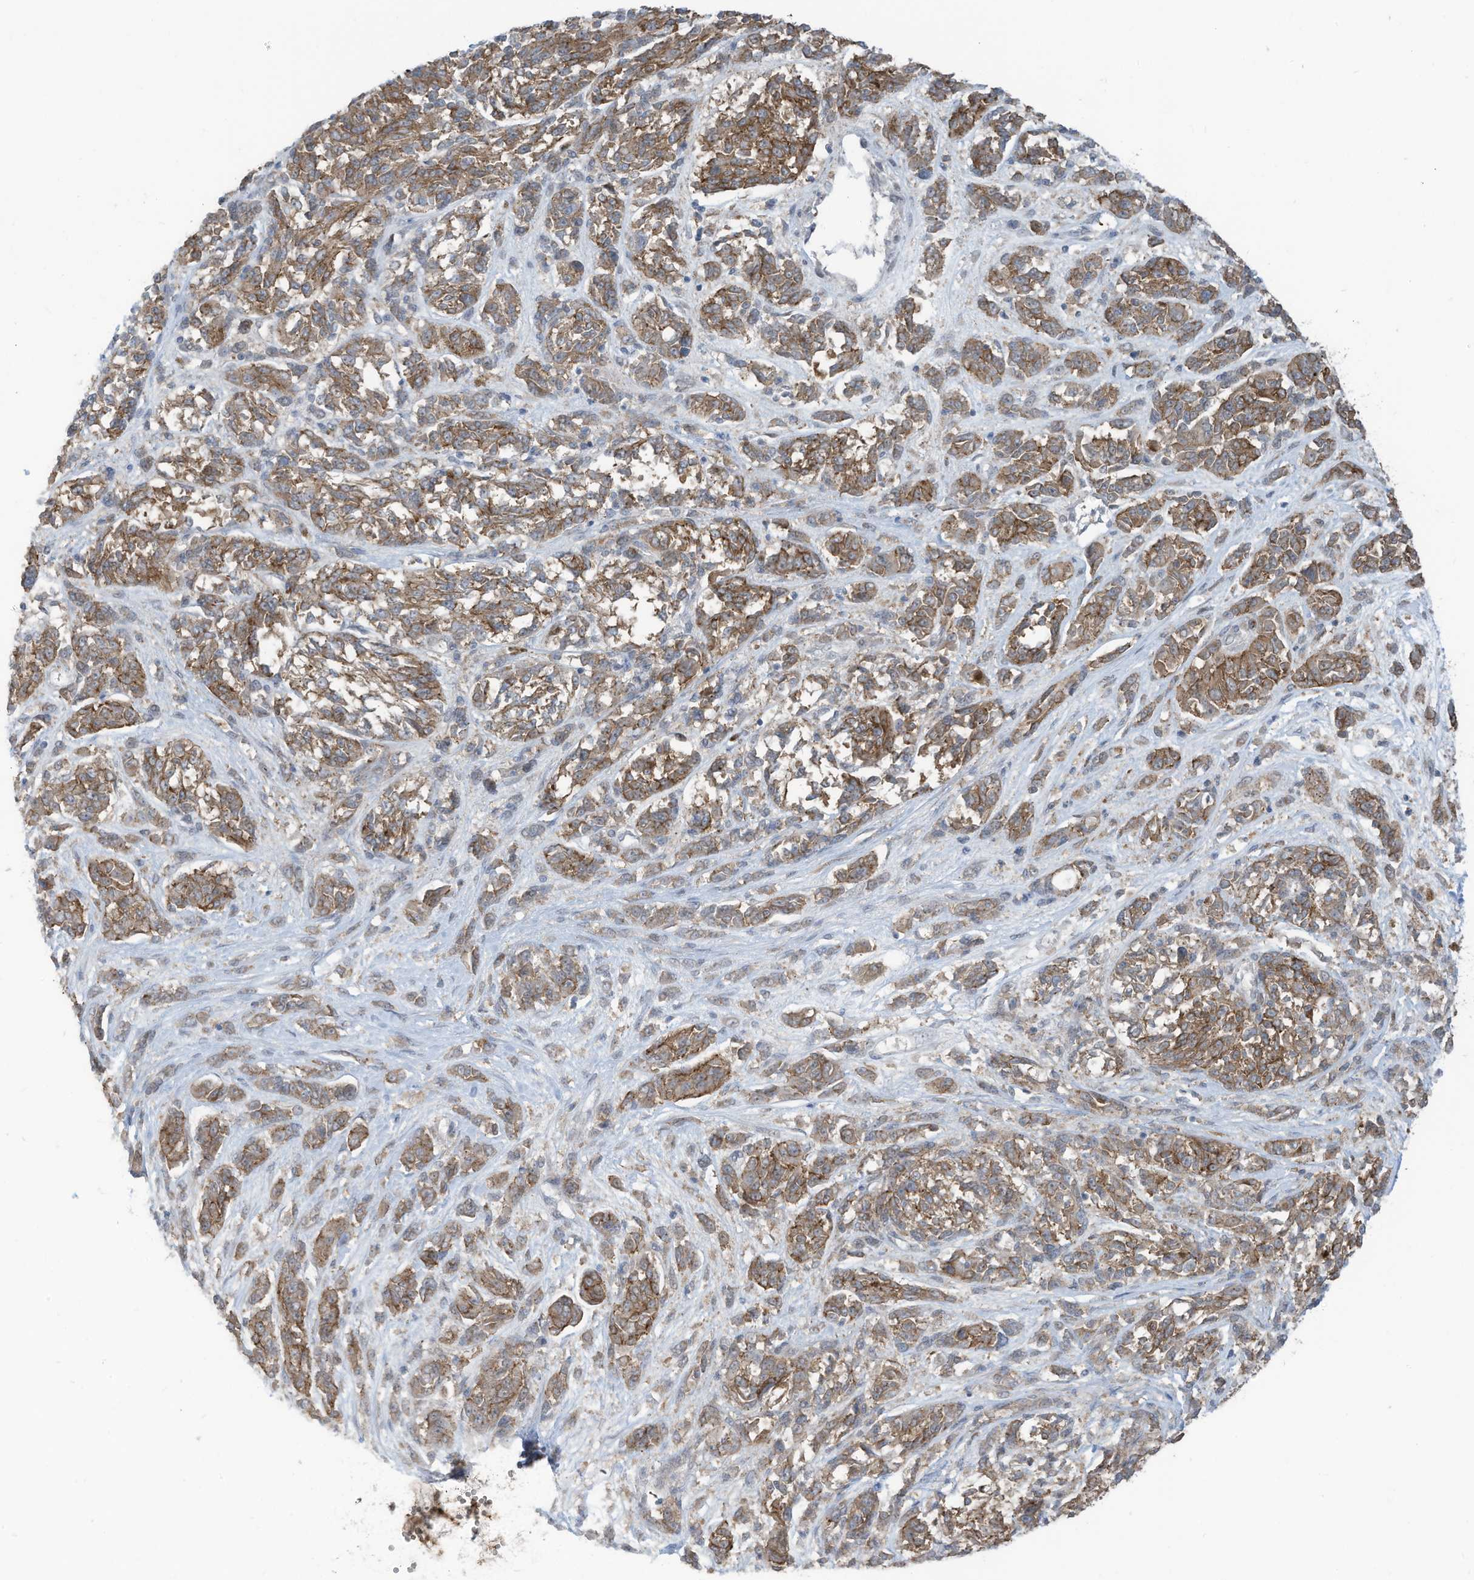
{"staining": {"intensity": "moderate", "quantity": ">75%", "location": "cytoplasmic/membranous"}, "tissue": "melanoma", "cell_type": "Tumor cells", "image_type": "cancer", "snomed": [{"axis": "morphology", "description": "Malignant melanoma, NOS"}, {"axis": "topography", "description": "Skin"}], "caption": "There is medium levels of moderate cytoplasmic/membranous expression in tumor cells of malignant melanoma, as demonstrated by immunohistochemical staining (brown color).", "gene": "DZIP3", "patient": {"sex": "male", "age": 53}}